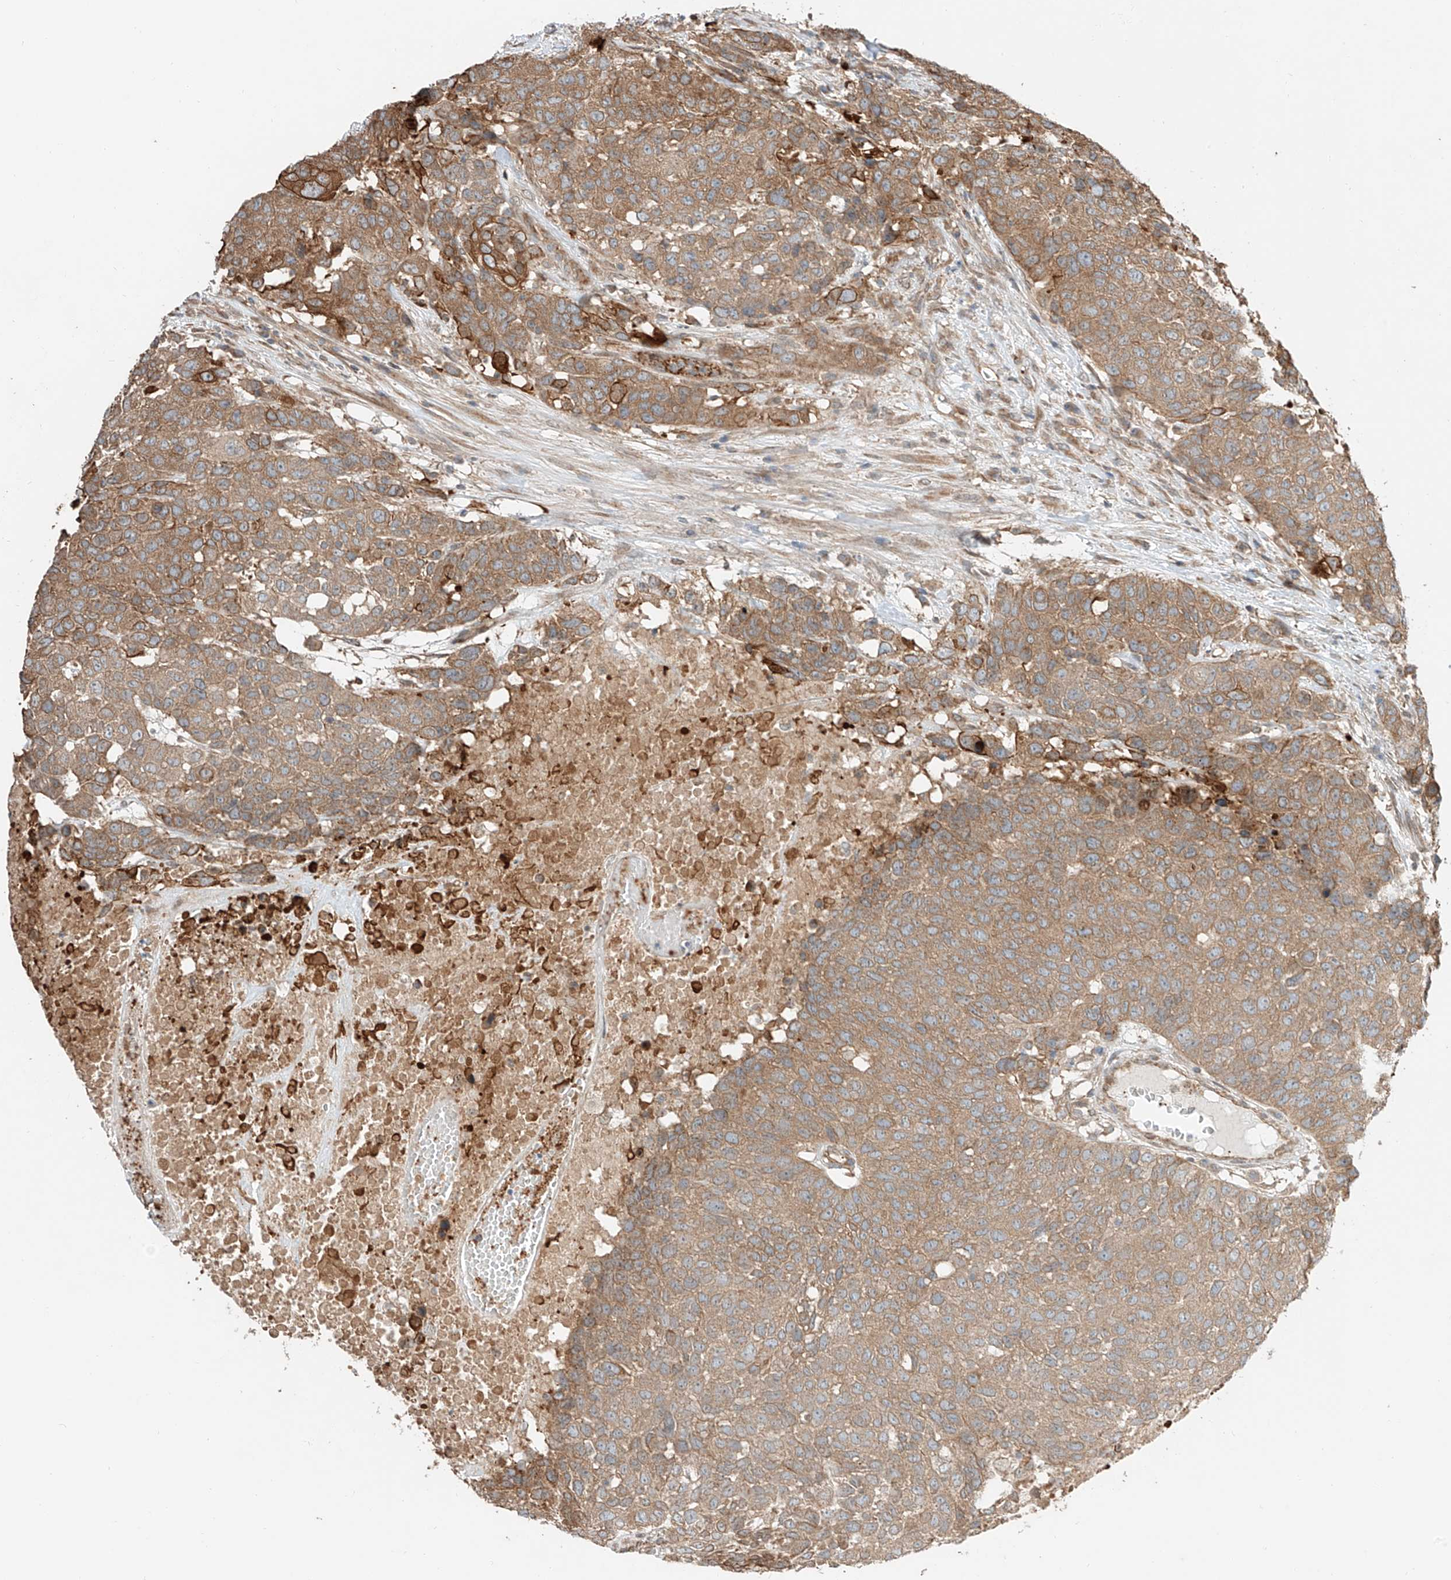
{"staining": {"intensity": "moderate", "quantity": ">75%", "location": "cytoplasmic/membranous"}, "tissue": "head and neck cancer", "cell_type": "Tumor cells", "image_type": "cancer", "snomed": [{"axis": "morphology", "description": "Squamous cell carcinoma, NOS"}, {"axis": "topography", "description": "Head-Neck"}], "caption": "DAB (3,3'-diaminobenzidine) immunohistochemical staining of head and neck cancer (squamous cell carcinoma) displays moderate cytoplasmic/membranous protein positivity in about >75% of tumor cells.", "gene": "CEP162", "patient": {"sex": "male", "age": 66}}